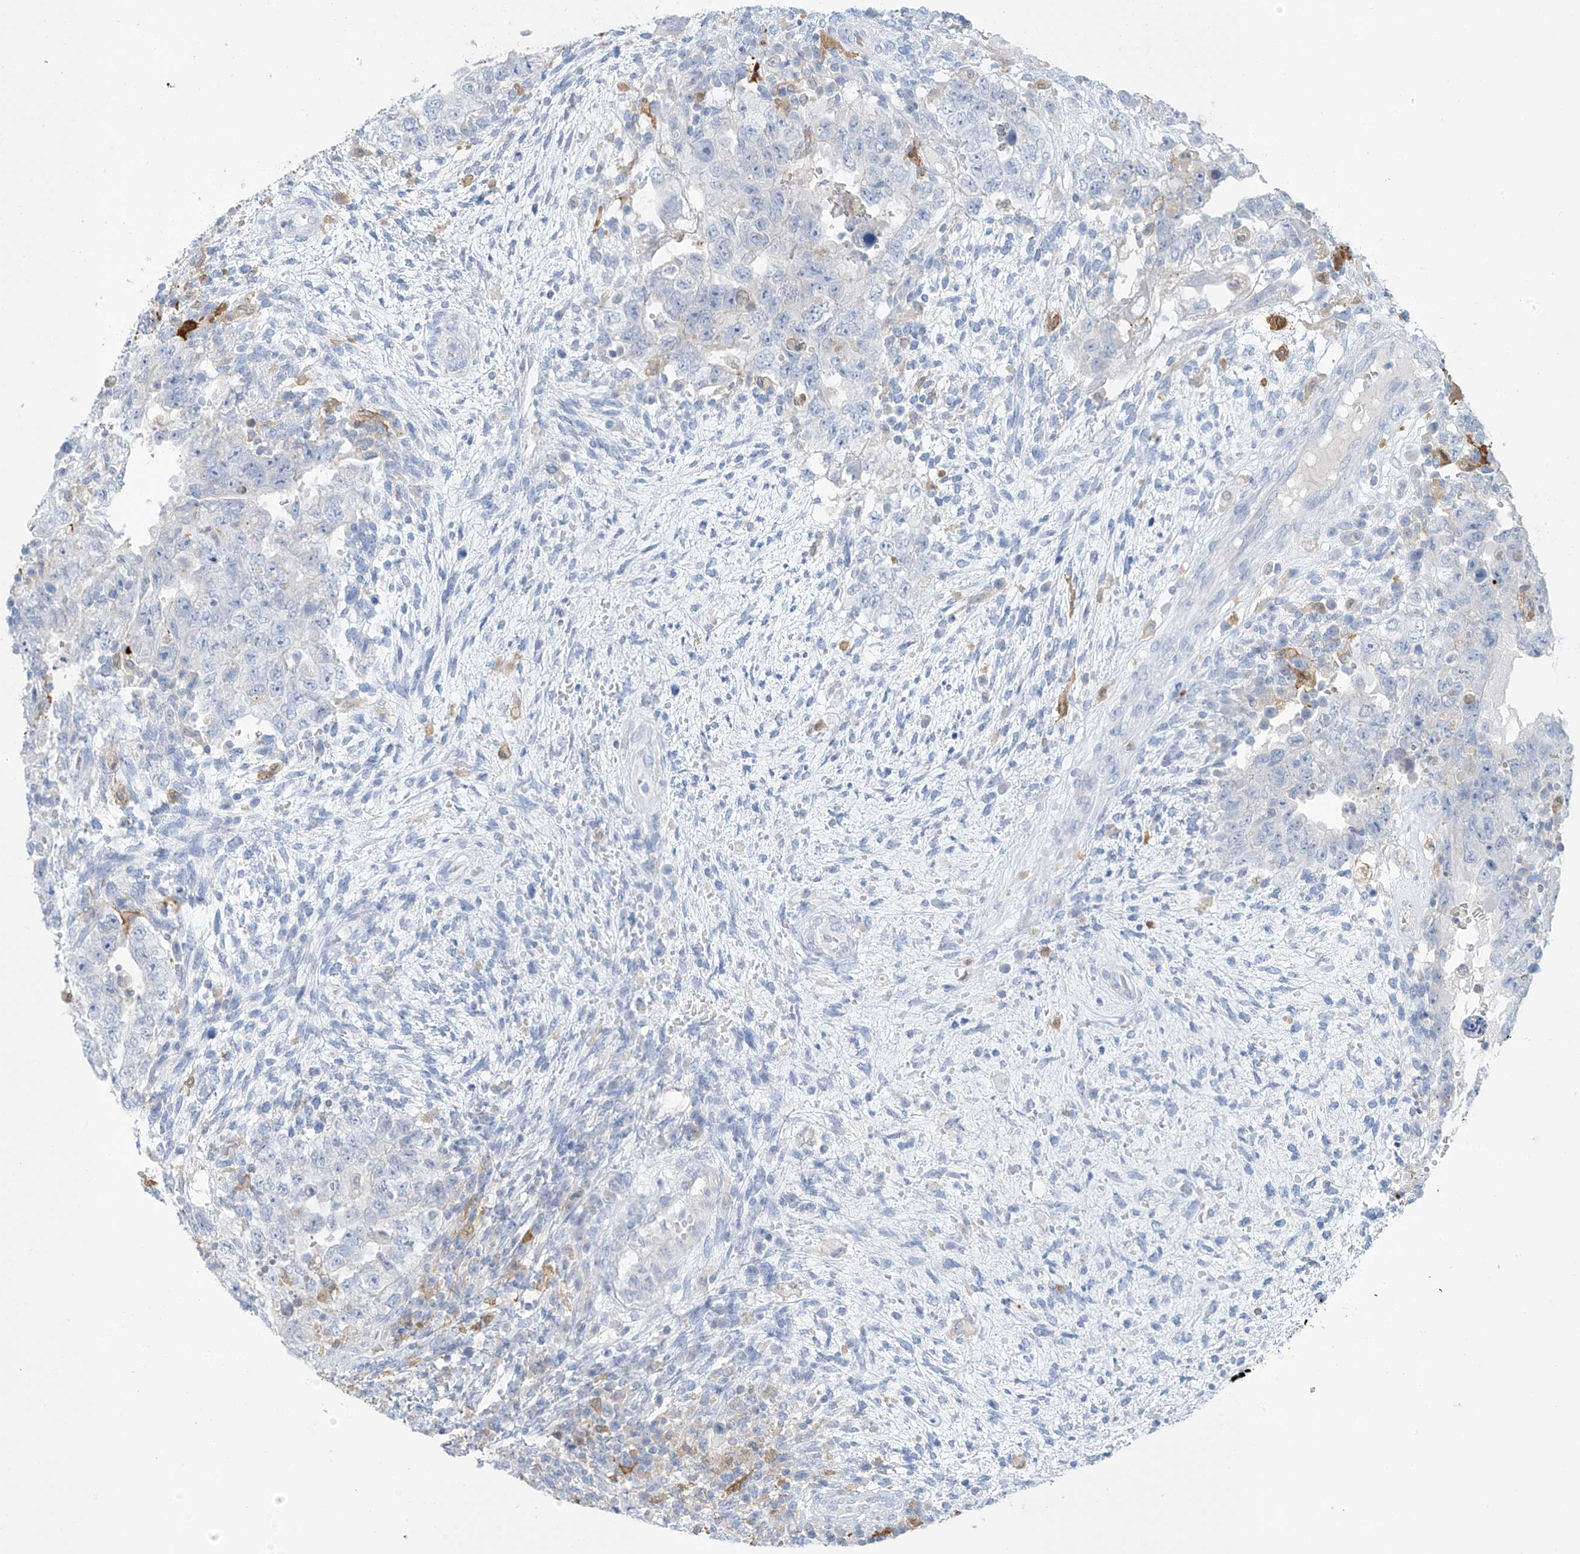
{"staining": {"intensity": "negative", "quantity": "none", "location": "none"}, "tissue": "testis cancer", "cell_type": "Tumor cells", "image_type": "cancer", "snomed": [{"axis": "morphology", "description": "Carcinoma, Embryonal, NOS"}, {"axis": "topography", "description": "Testis"}], "caption": "Tumor cells show no significant protein staining in embryonal carcinoma (testis). (DAB IHC visualized using brightfield microscopy, high magnification).", "gene": "TRMT2B", "patient": {"sex": "male", "age": 26}}